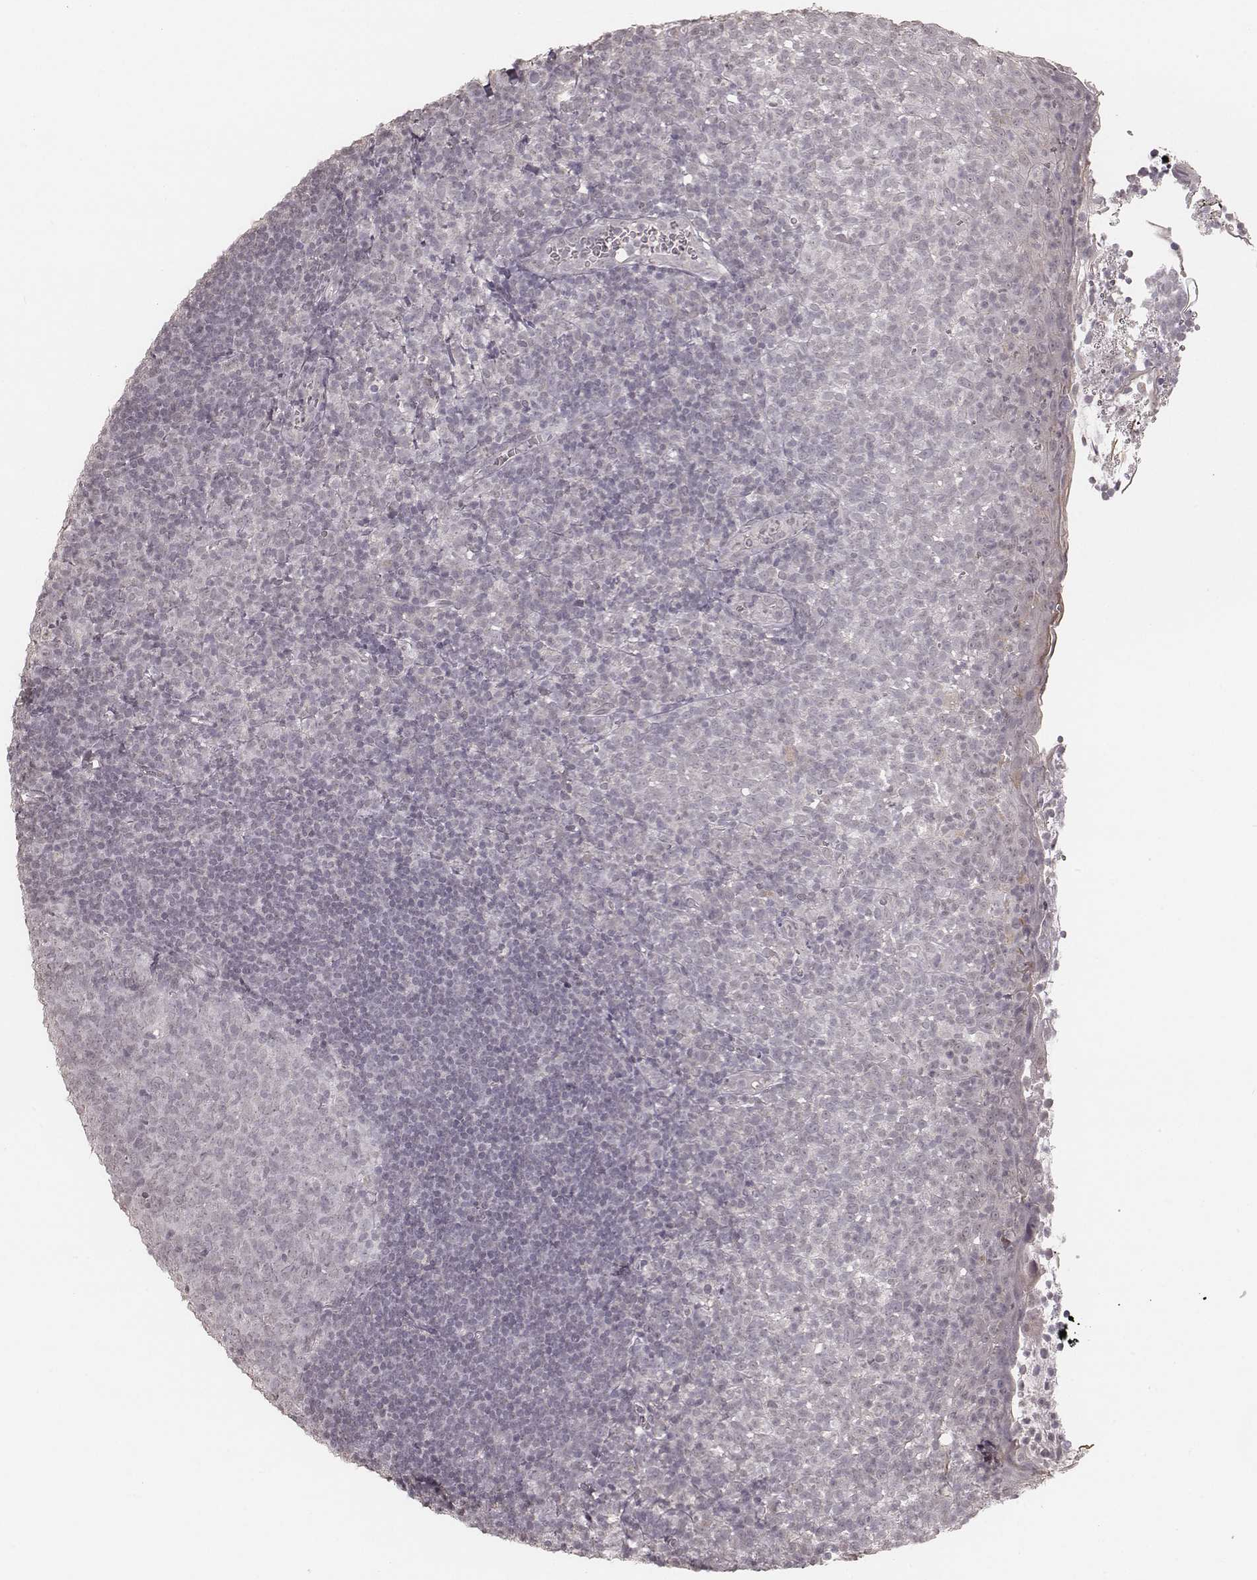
{"staining": {"intensity": "negative", "quantity": "none", "location": "none"}, "tissue": "lymph node", "cell_type": "Germinal center cells", "image_type": "normal", "snomed": [{"axis": "morphology", "description": "Normal tissue, NOS"}, {"axis": "topography", "description": "Lymph node"}], "caption": "Germinal center cells show no significant expression in unremarkable lymph node. The staining was performed using DAB to visualize the protein expression in brown, while the nuclei were stained in blue with hematoxylin (Magnification: 20x).", "gene": "SLC7A4", "patient": {"sex": "female", "age": 21}}